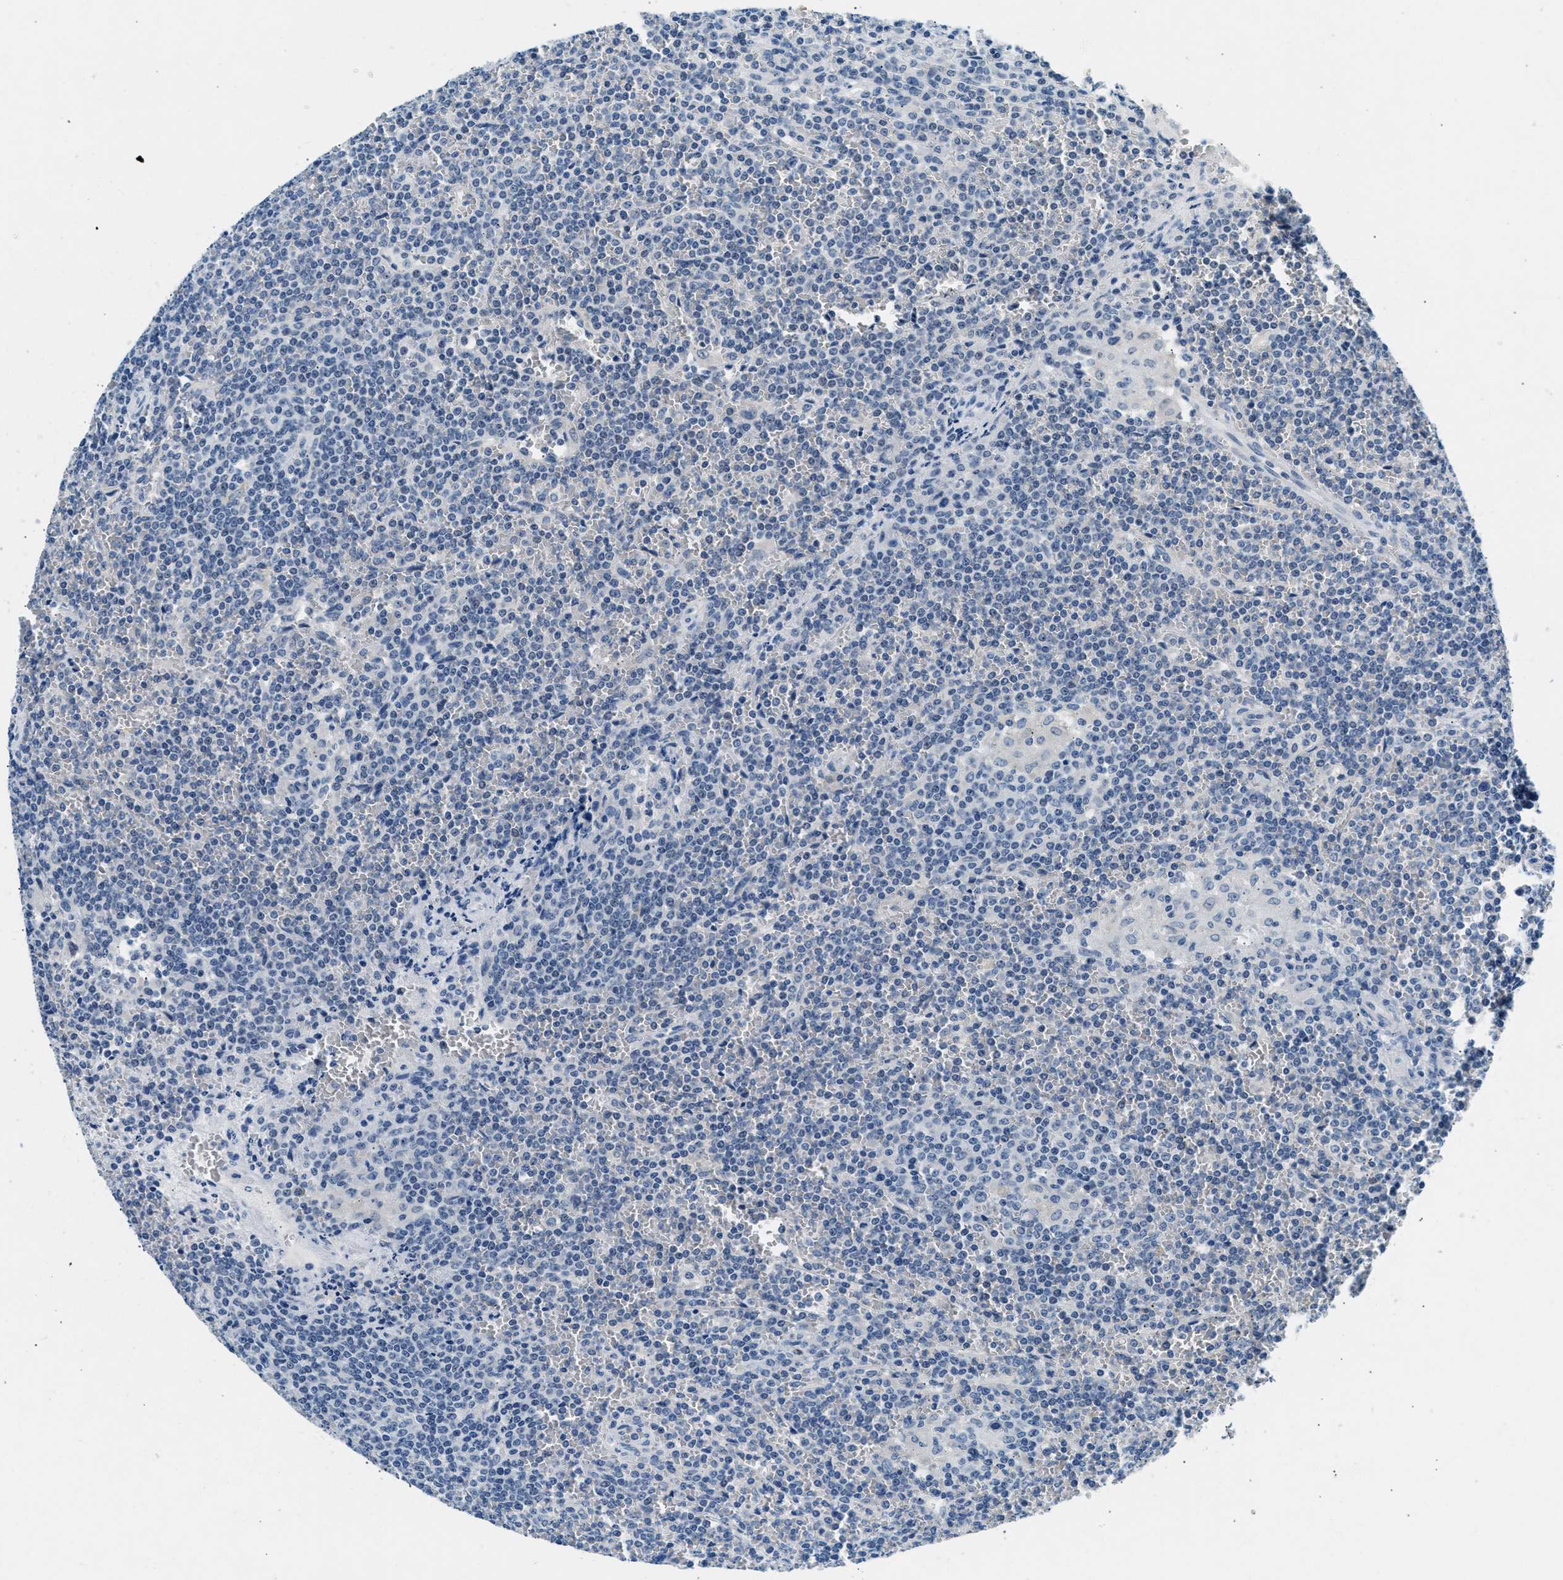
{"staining": {"intensity": "negative", "quantity": "none", "location": "none"}, "tissue": "lymphoma", "cell_type": "Tumor cells", "image_type": "cancer", "snomed": [{"axis": "morphology", "description": "Malignant lymphoma, non-Hodgkin's type, Low grade"}, {"axis": "topography", "description": "Spleen"}], "caption": "Low-grade malignant lymphoma, non-Hodgkin's type was stained to show a protein in brown. There is no significant expression in tumor cells.", "gene": "CFAP20", "patient": {"sex": "female", "age": 19}}